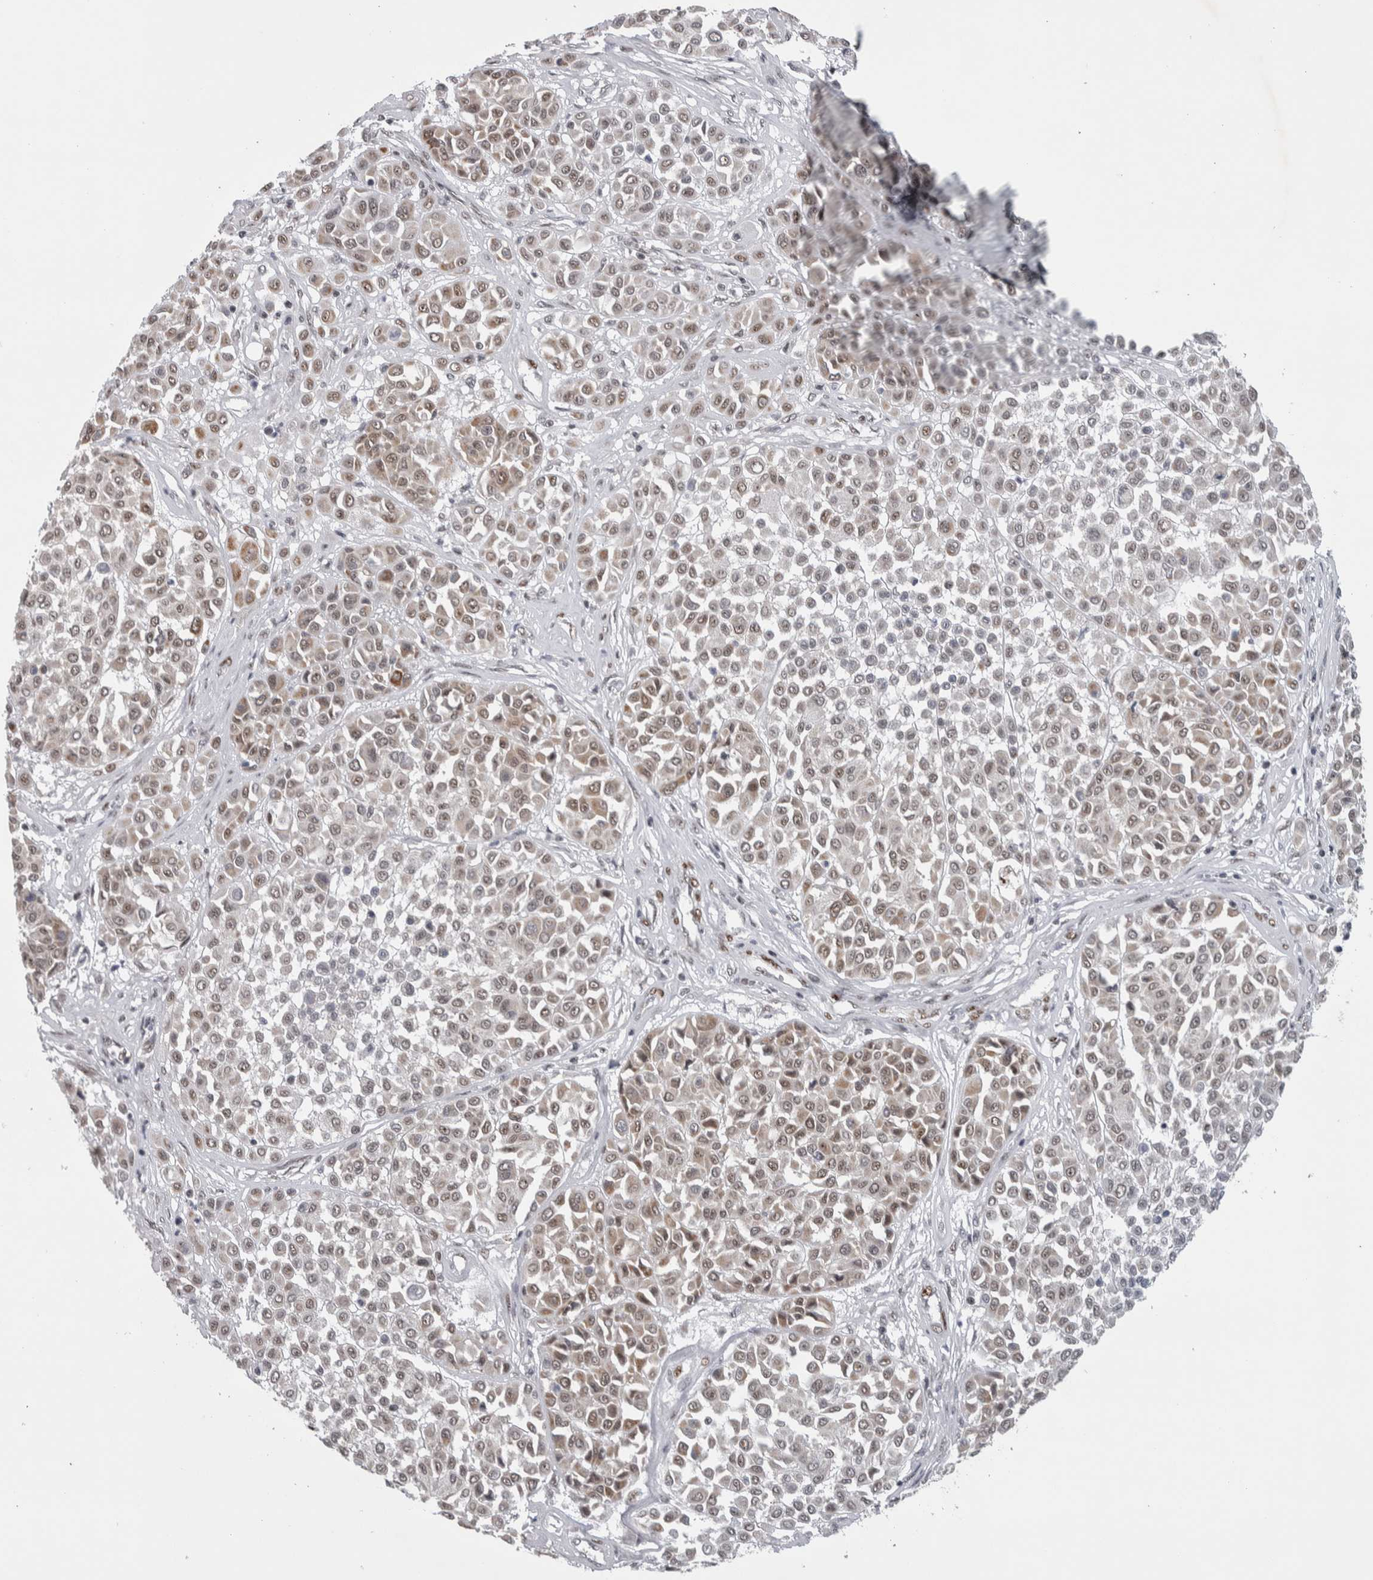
{"staining": {"intensity": "weak", "quantity": "25%-75%", "location": "cytoplasmic/membranous,nuclear"}, "tissue": "melanoma", "cell_type": "Tumor cells", "image_type": "cancer", "snomed": [{"axis": "morphology", "description": "Malignant melanoma, Metastatic site"}, {"axis": "topography", "description": "Soft tissue"}], "caption": "Weak cytoplasmic/membranous and nuclear staining is identified in approximately 25%-75% of tumor cells in malignant melanoma (metastatic site). The staining is performed using DAB brown chromogen to label protein expression. The nuclei are counter-stained blue using hematoxylin.", "gene": "HEXIM2", "patient": {"sex": "male", "age": 41}}